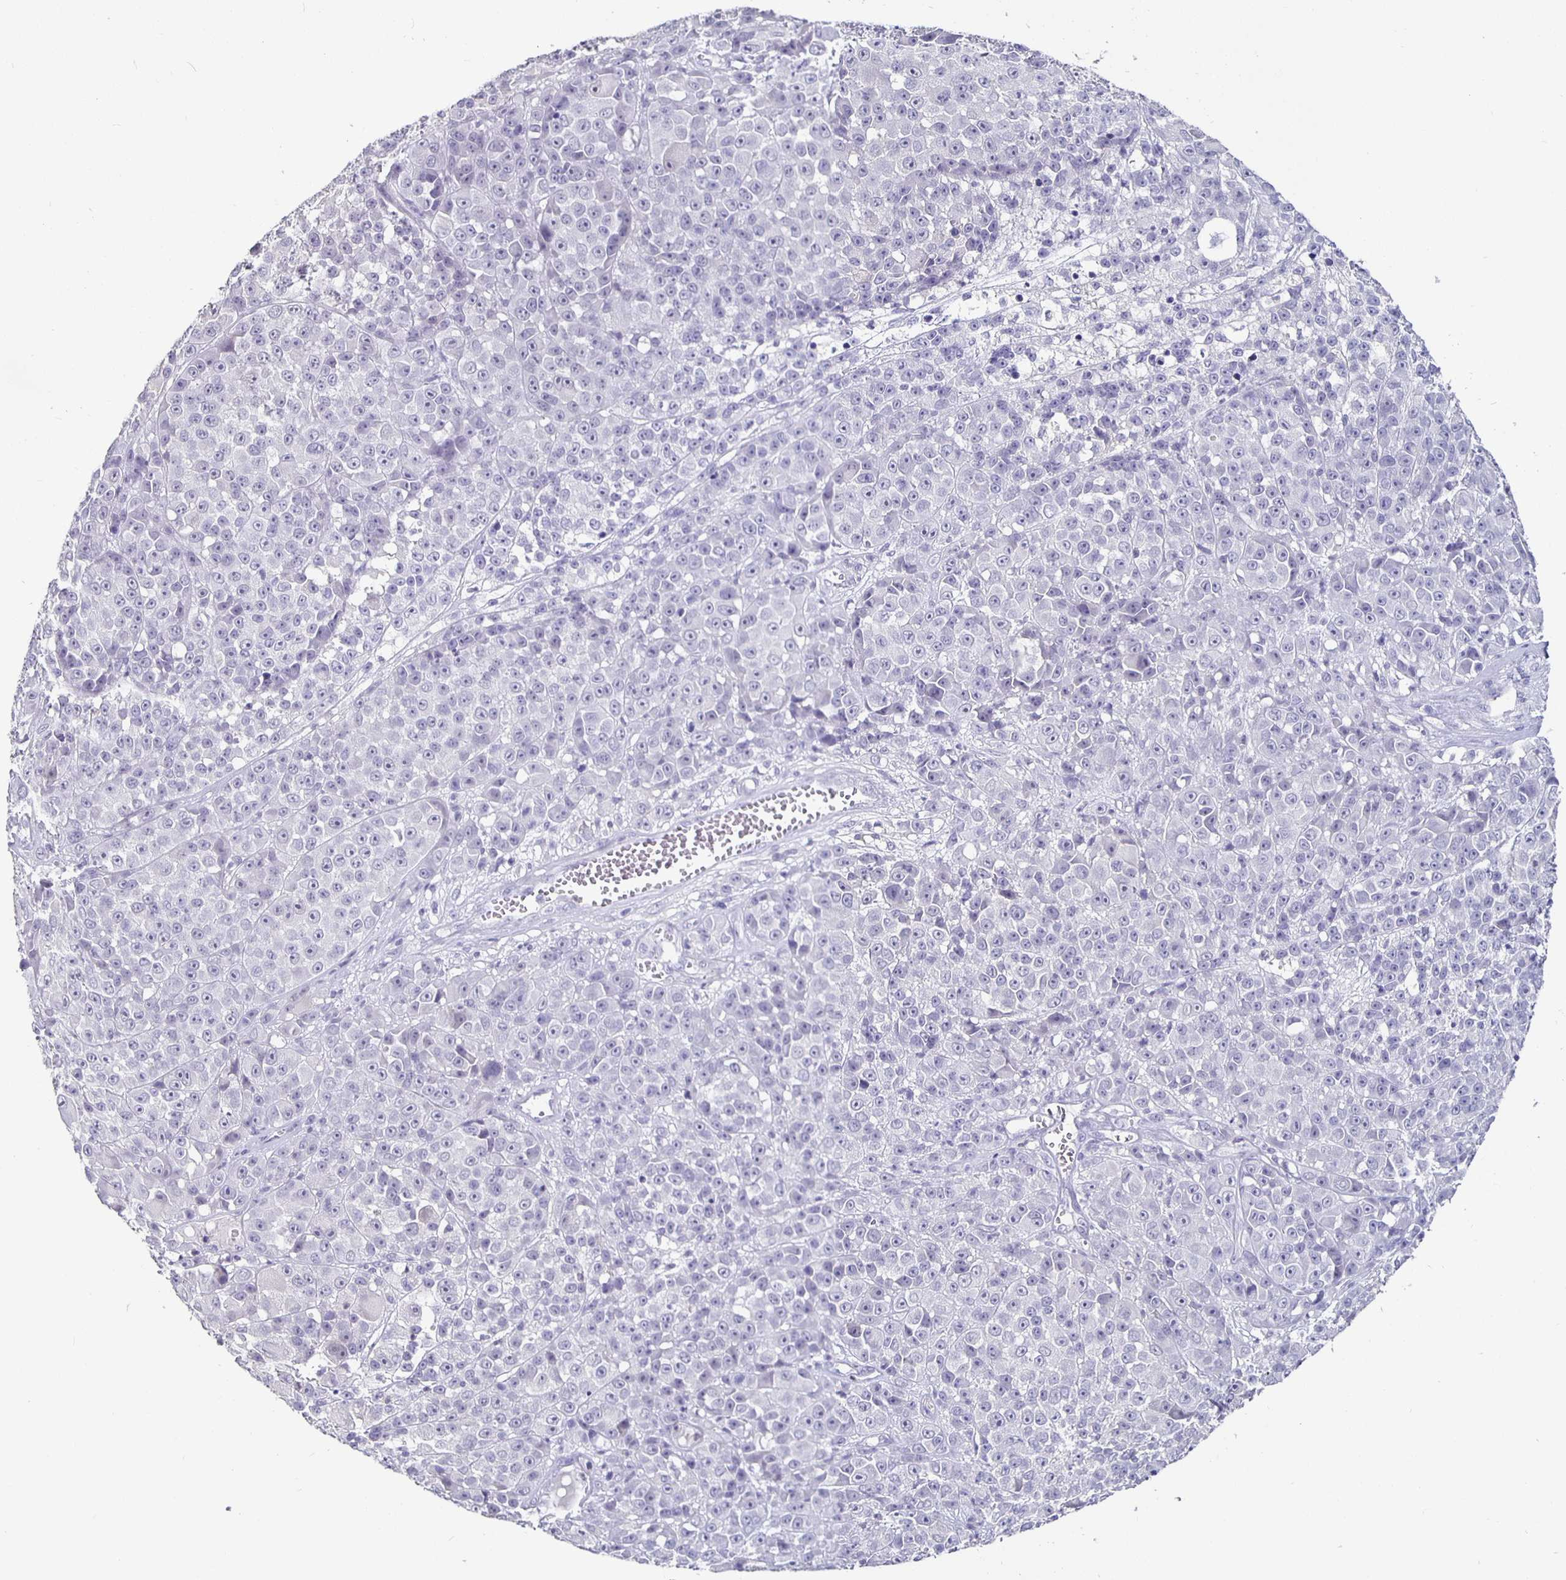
{"staining": {"intensity": "negative", "quantity": "none", "location": "none"}, "tissue": "melanoma", "cell_type": "Tumor cells", "image_type": "cancer", "snomed": [{"axis": "morphology", "description": "Malignant melanoma, NOS"}, {"axis": "topography", "description": "Skin"}, {"axis": "topography", "description": "Skin of back"}], "caption": "An IHC histopathology image of malignant melanoma is shown. There is no staining in tumor cells of malignant melanoma.", "gene": "GPX4", "patient": {"sex": "male", "age": 91}}